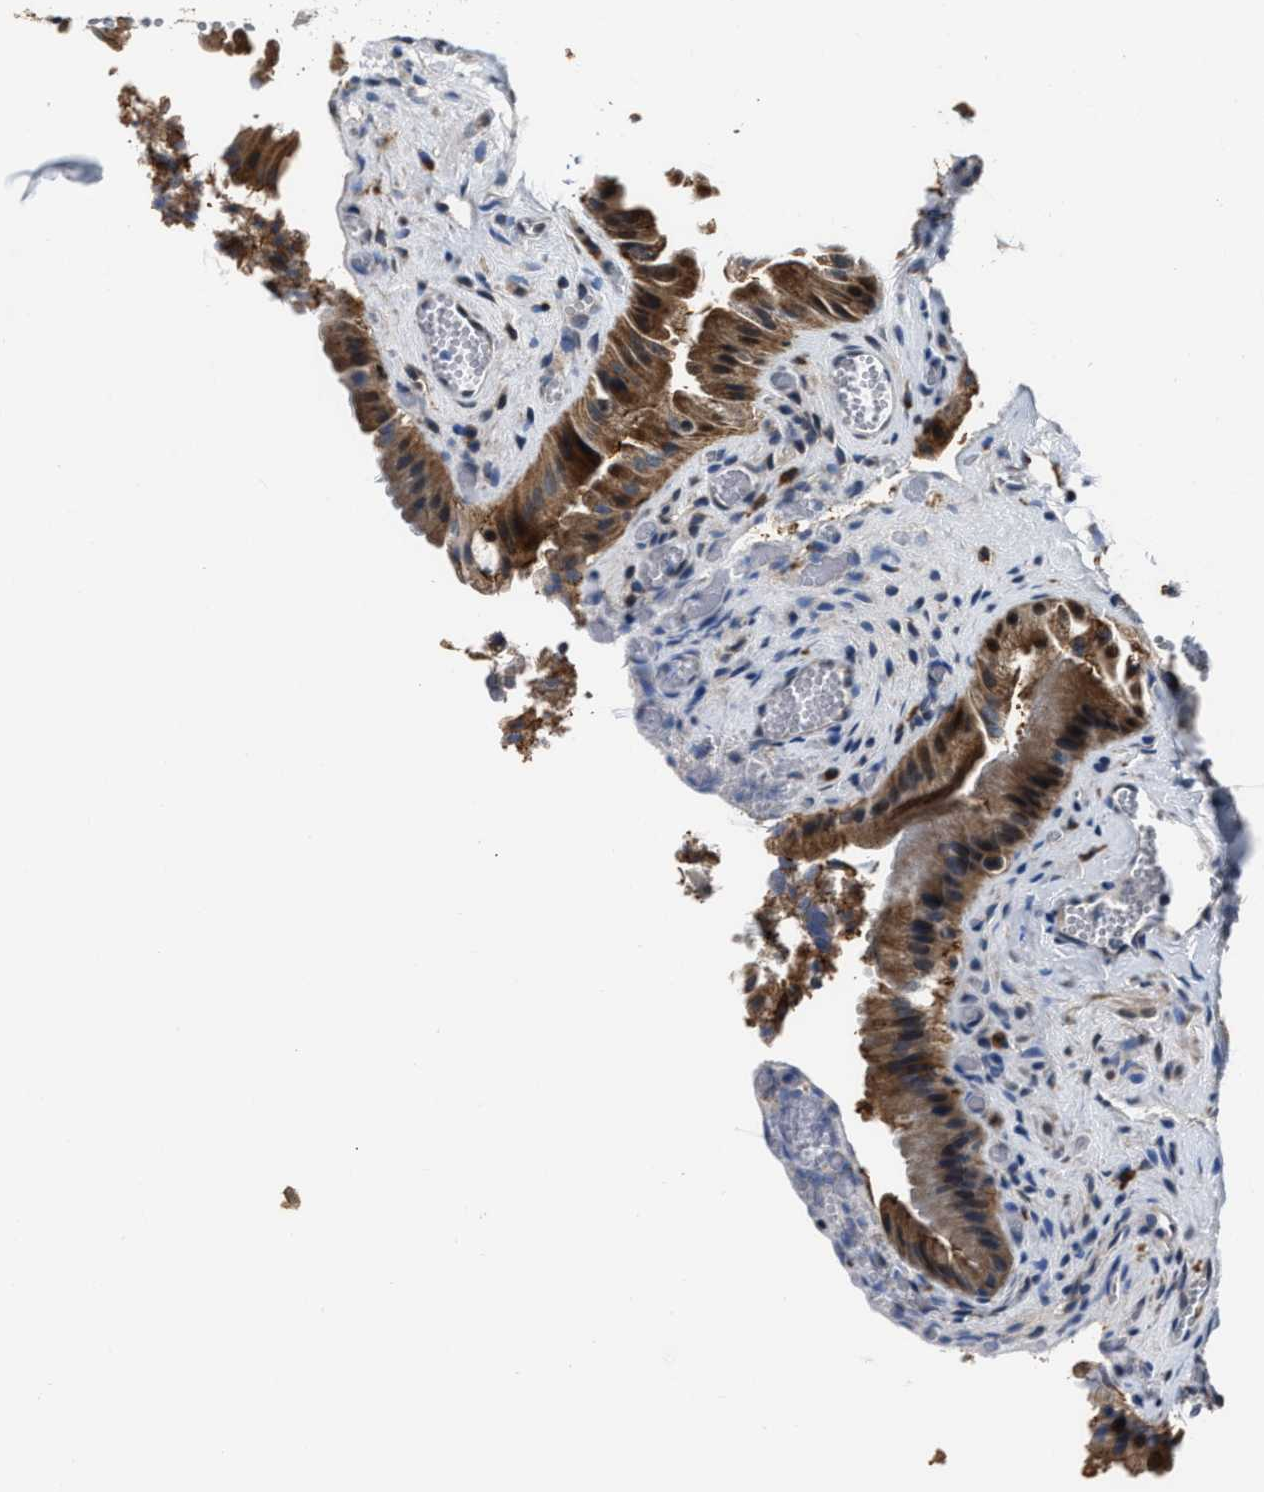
{"staining": {"intensity": "strong", "quantity": ">75%", "location": "cytoplasmic/membranous,nuclear"}, "tissue": "gallbladder", "cell_type": "Glandular cells", "image_type": "normal", "snomed": [{"axis": "morphology", "description": "Normal tissue, NOS"}, {"axis": "topography", "description": "Gallbladder"}], "caption": "An immunohistochemistry image of normal tissue is shown. Protein staining in brown labels strong cytoplasmic/membranous,nuclear positivity in gallbladder within glandular cells.", "gene": "NSUN5", "patient": {"sex": "male", "age": 49}}